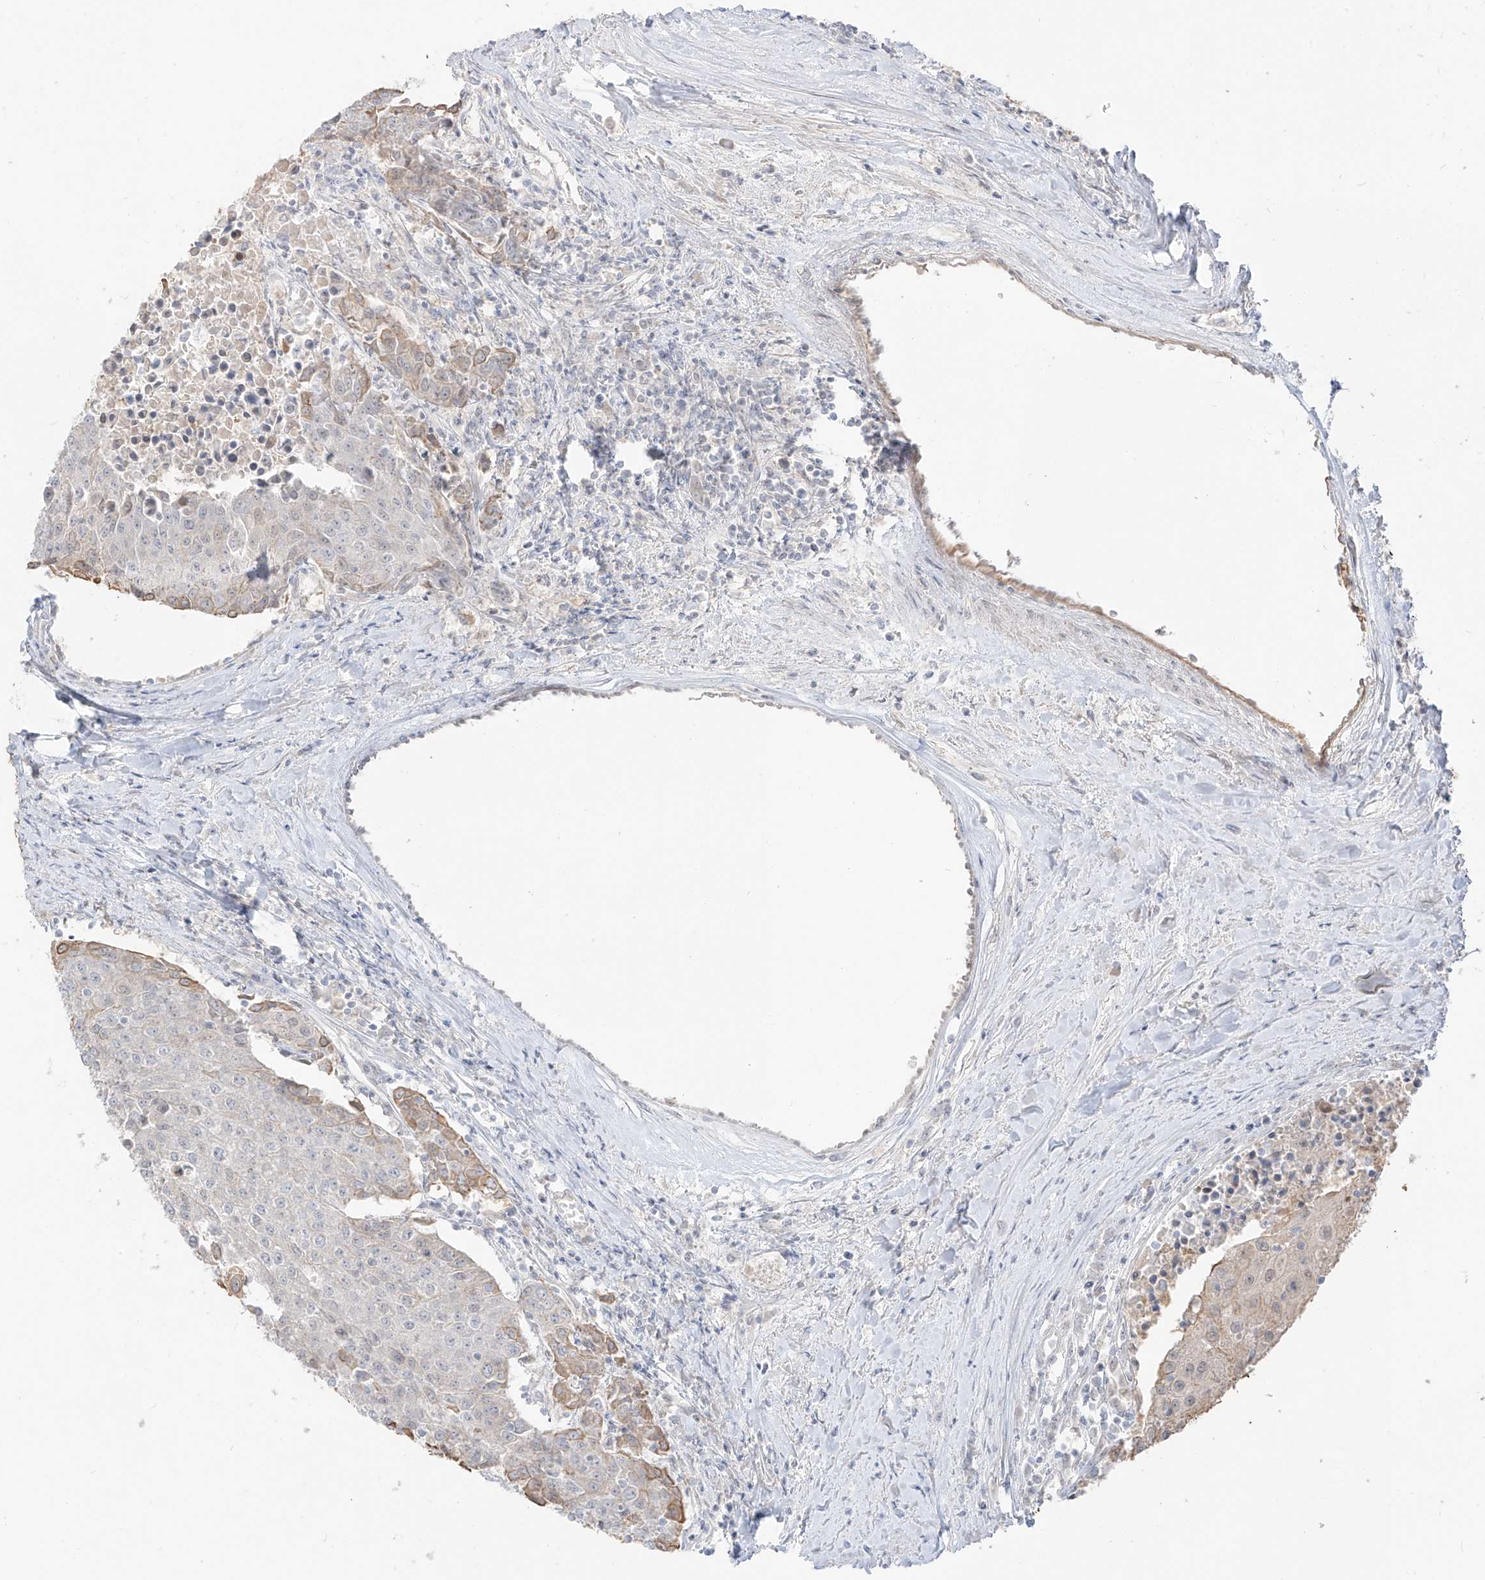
{"staining": {"intensity": "weak", "quantity": "<25%", "location": "cytoplasmic/membranous"}, "tissue": "urothelial cancer", "cell_type": "Tumor cells", "image_type": "cancer", "snomed": [{"axis": "morphology", "description": "Urothelial carcinoma, High grade"}, {"axis": "topography", "description": "Urinary bladder"}], "caption": "IHC photomicrograph of human urothelial carcinoma (high-grade) stained for a protein (brown), which exhibits no positivity in tumor cells.", "gene": "ZNF774", "patient": {"sex": "female", "age": 85}}